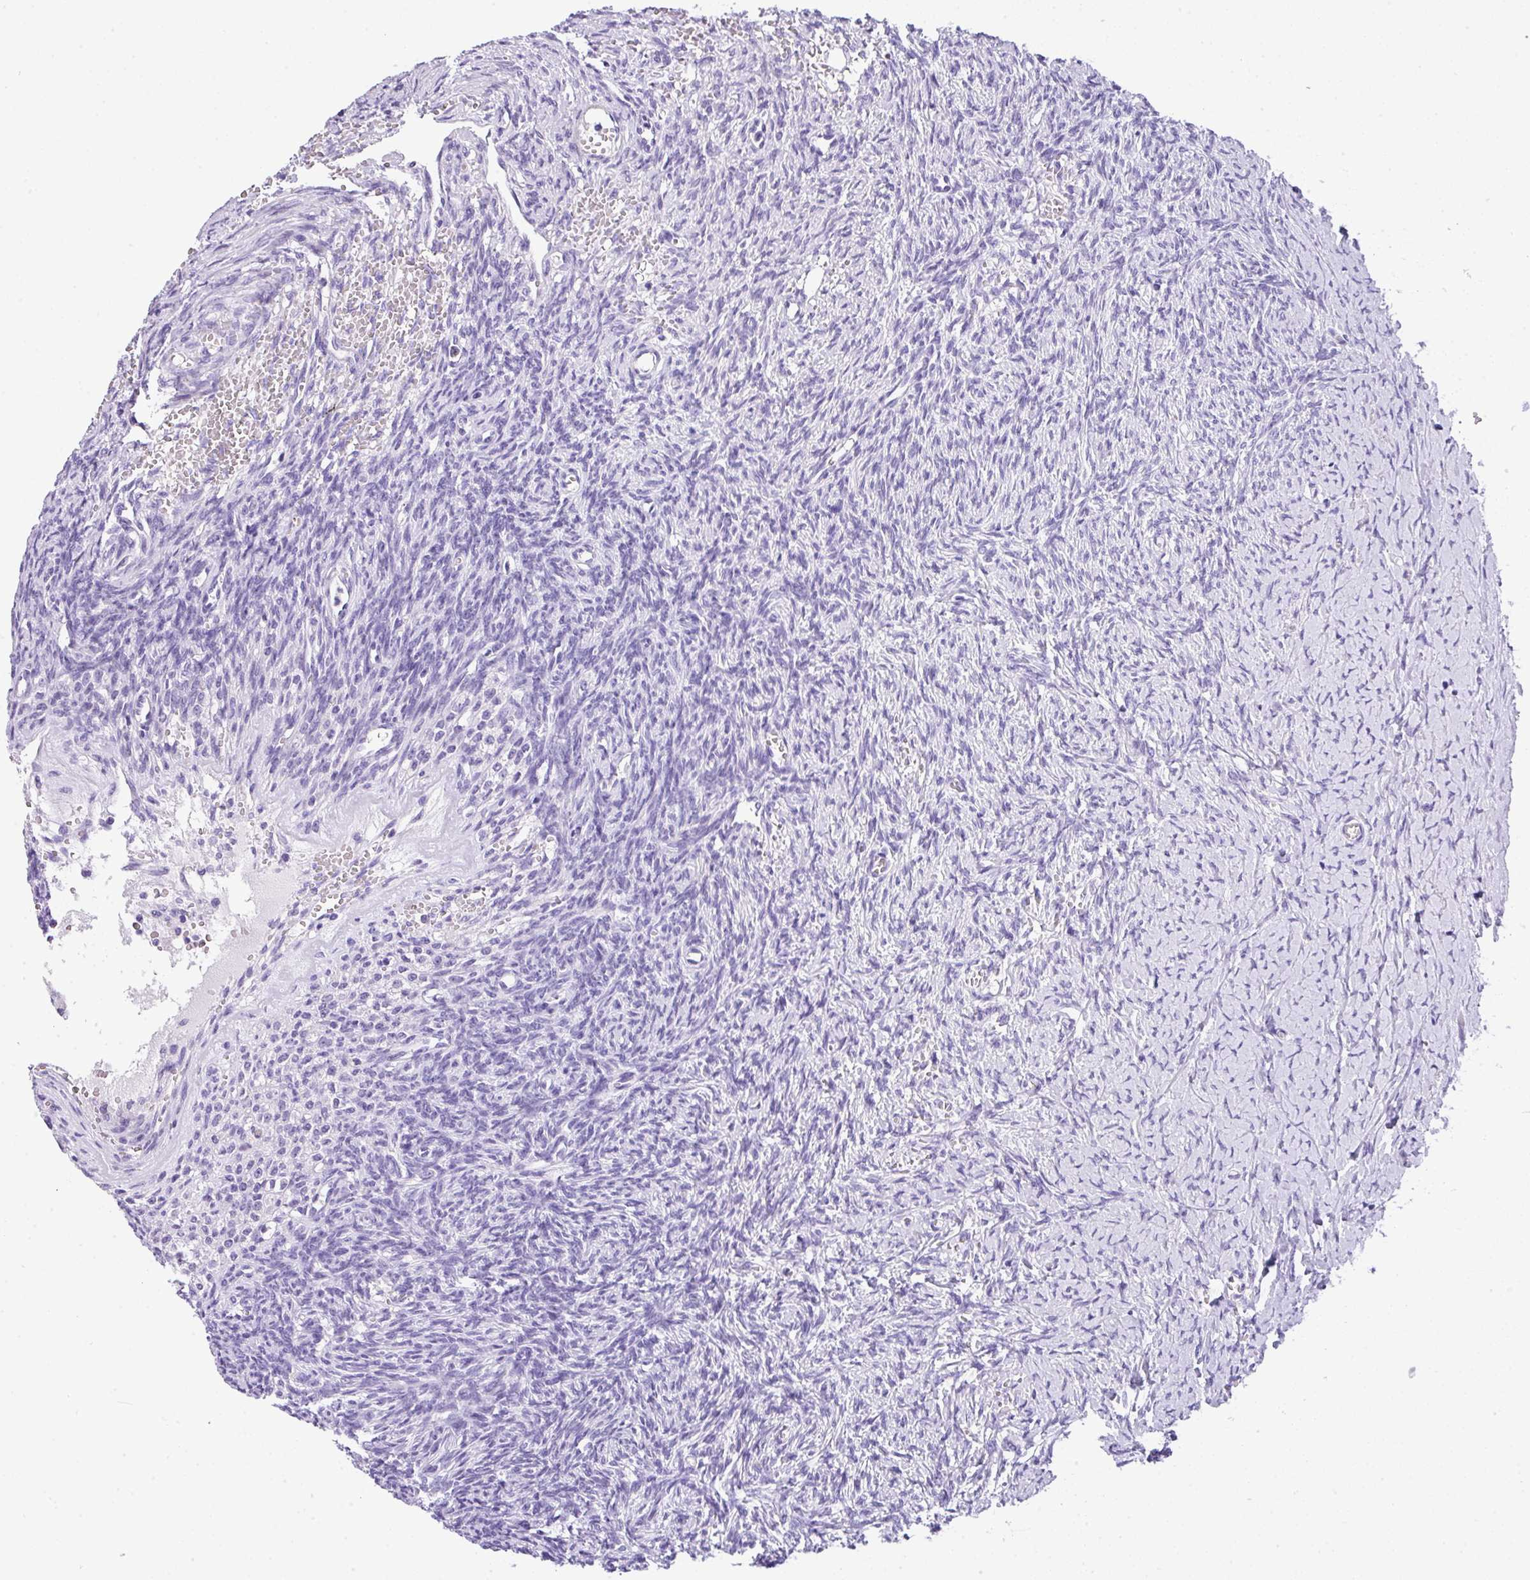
{"staining": {"intensity": "negative", "quantity": "none", "location": "none"}, "tissue": "ovary", "cell_type": "Ovarian stroma cells", "image_type": "normal", "snomed": [{"axis": "morphology", "description": "Normal tissue, NOS"}, {"axis": "topography", "description": "Ovary"}], "caption": "High magnification brightfield microscopy of unremarkable ovary stained with DAB (3,3'-diaminobenzidine) (brown) and counterstained with hematoxylin (blue): ovarian stroma cells show no significant positivity. (Brightfield microscopy of DAB (3,3'-diaminobenzidine) immunohistochemistry (IHC) at high magnification).", "gene": "MUC21", "patient": {"sex": "female", "age": 39}}